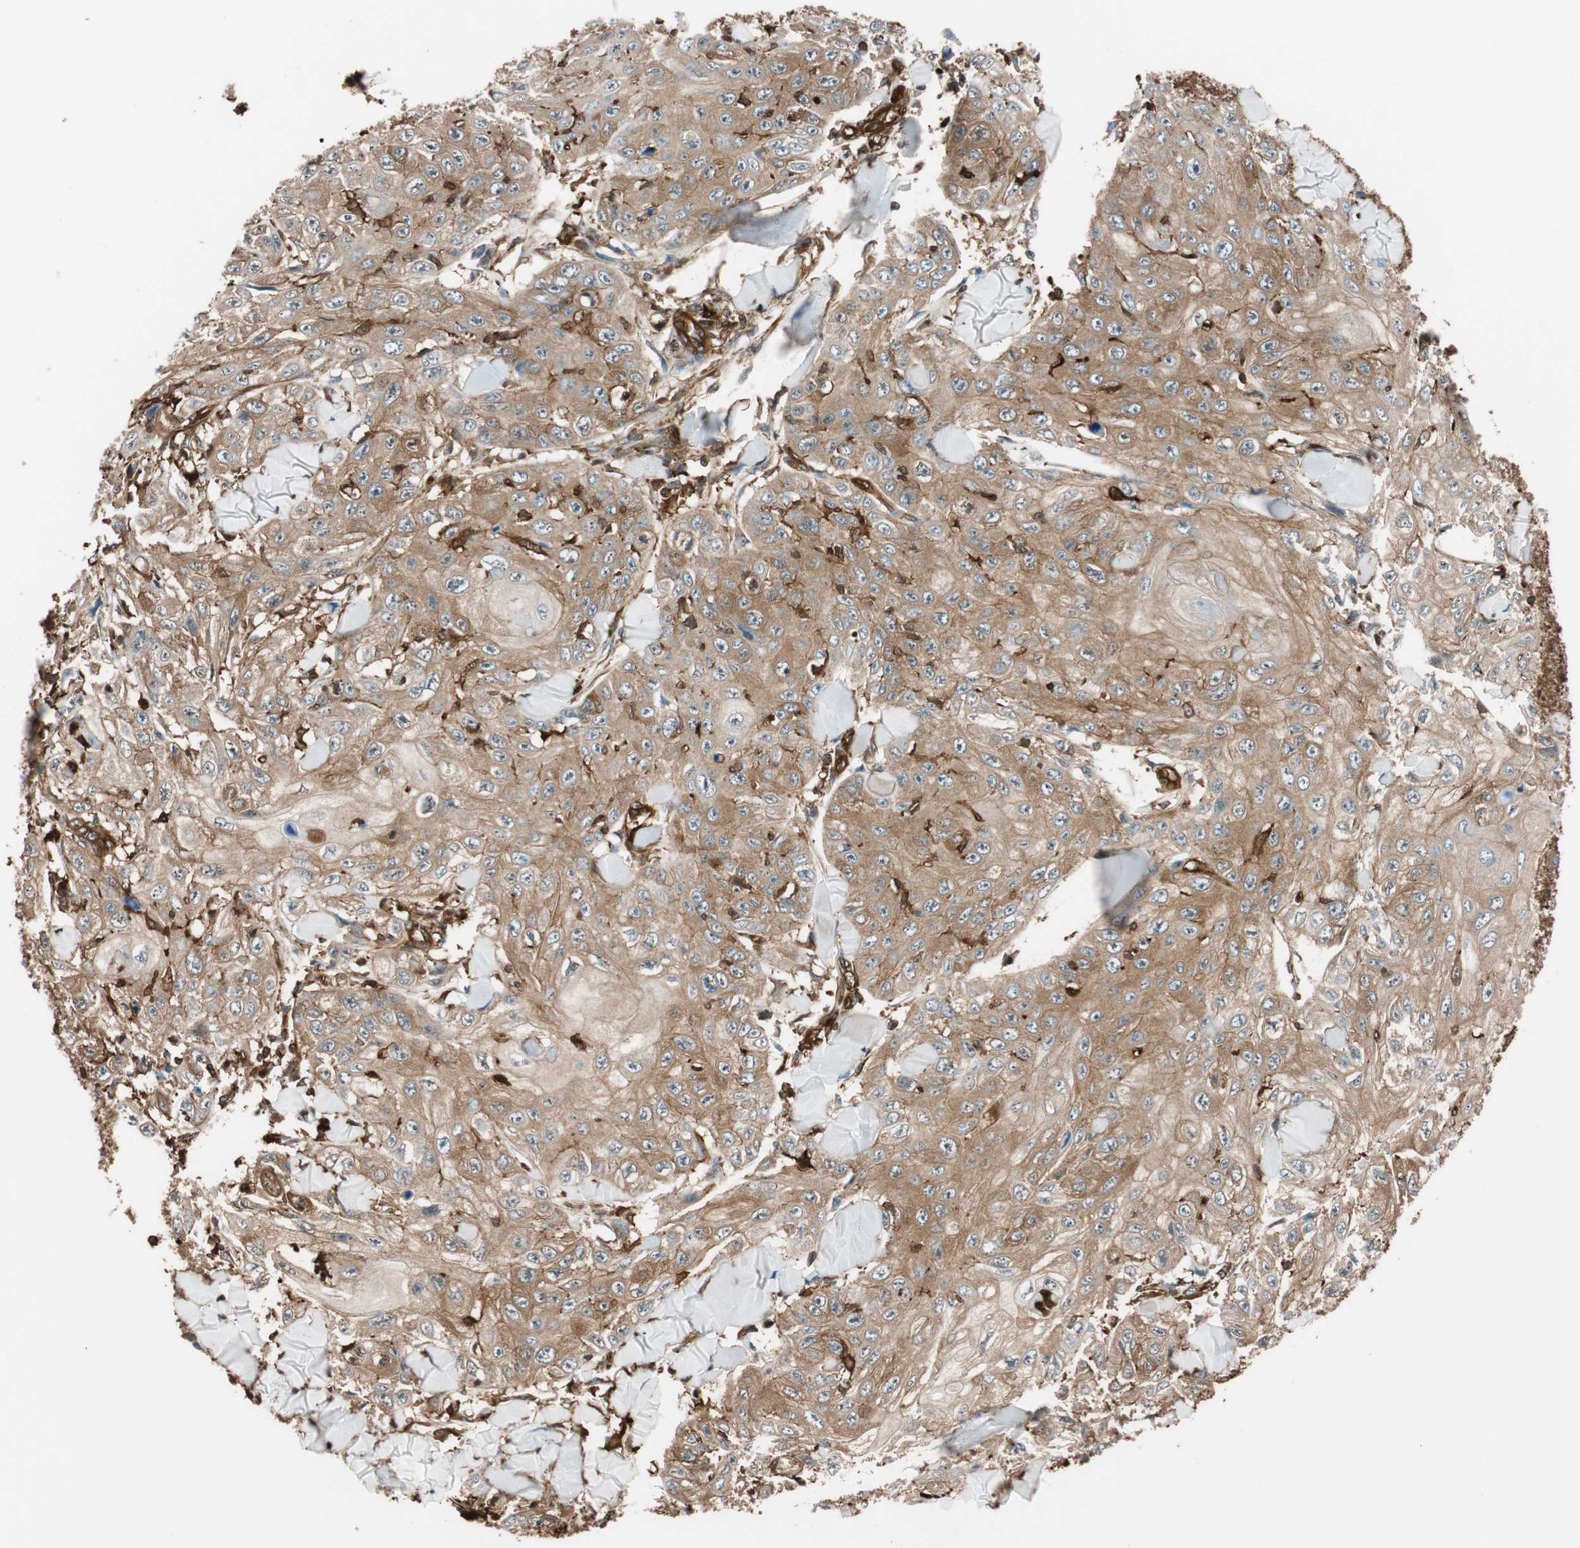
{"staining": {"intensity": "moderate", "quantity": ">75%", "location": "cytoplasmic/membranous"}, "tissue": "skin cancer", "cell_type": "Tumor cells", "image_type": "cancer", "snomed": [{"axis": "morphology", "description": "Squamous cell carcinoma, NOS"}, {"axis": "topography", "description": "Skin"}], "caption": "Human squamous cell carcinoma (skin) stained for a protein (brown) shows moderate cytoplasmic/membranous positive expression in about >75% of tumor cells.", "gene": "VASP", "patient": {"sex": "male", "age": 86}}